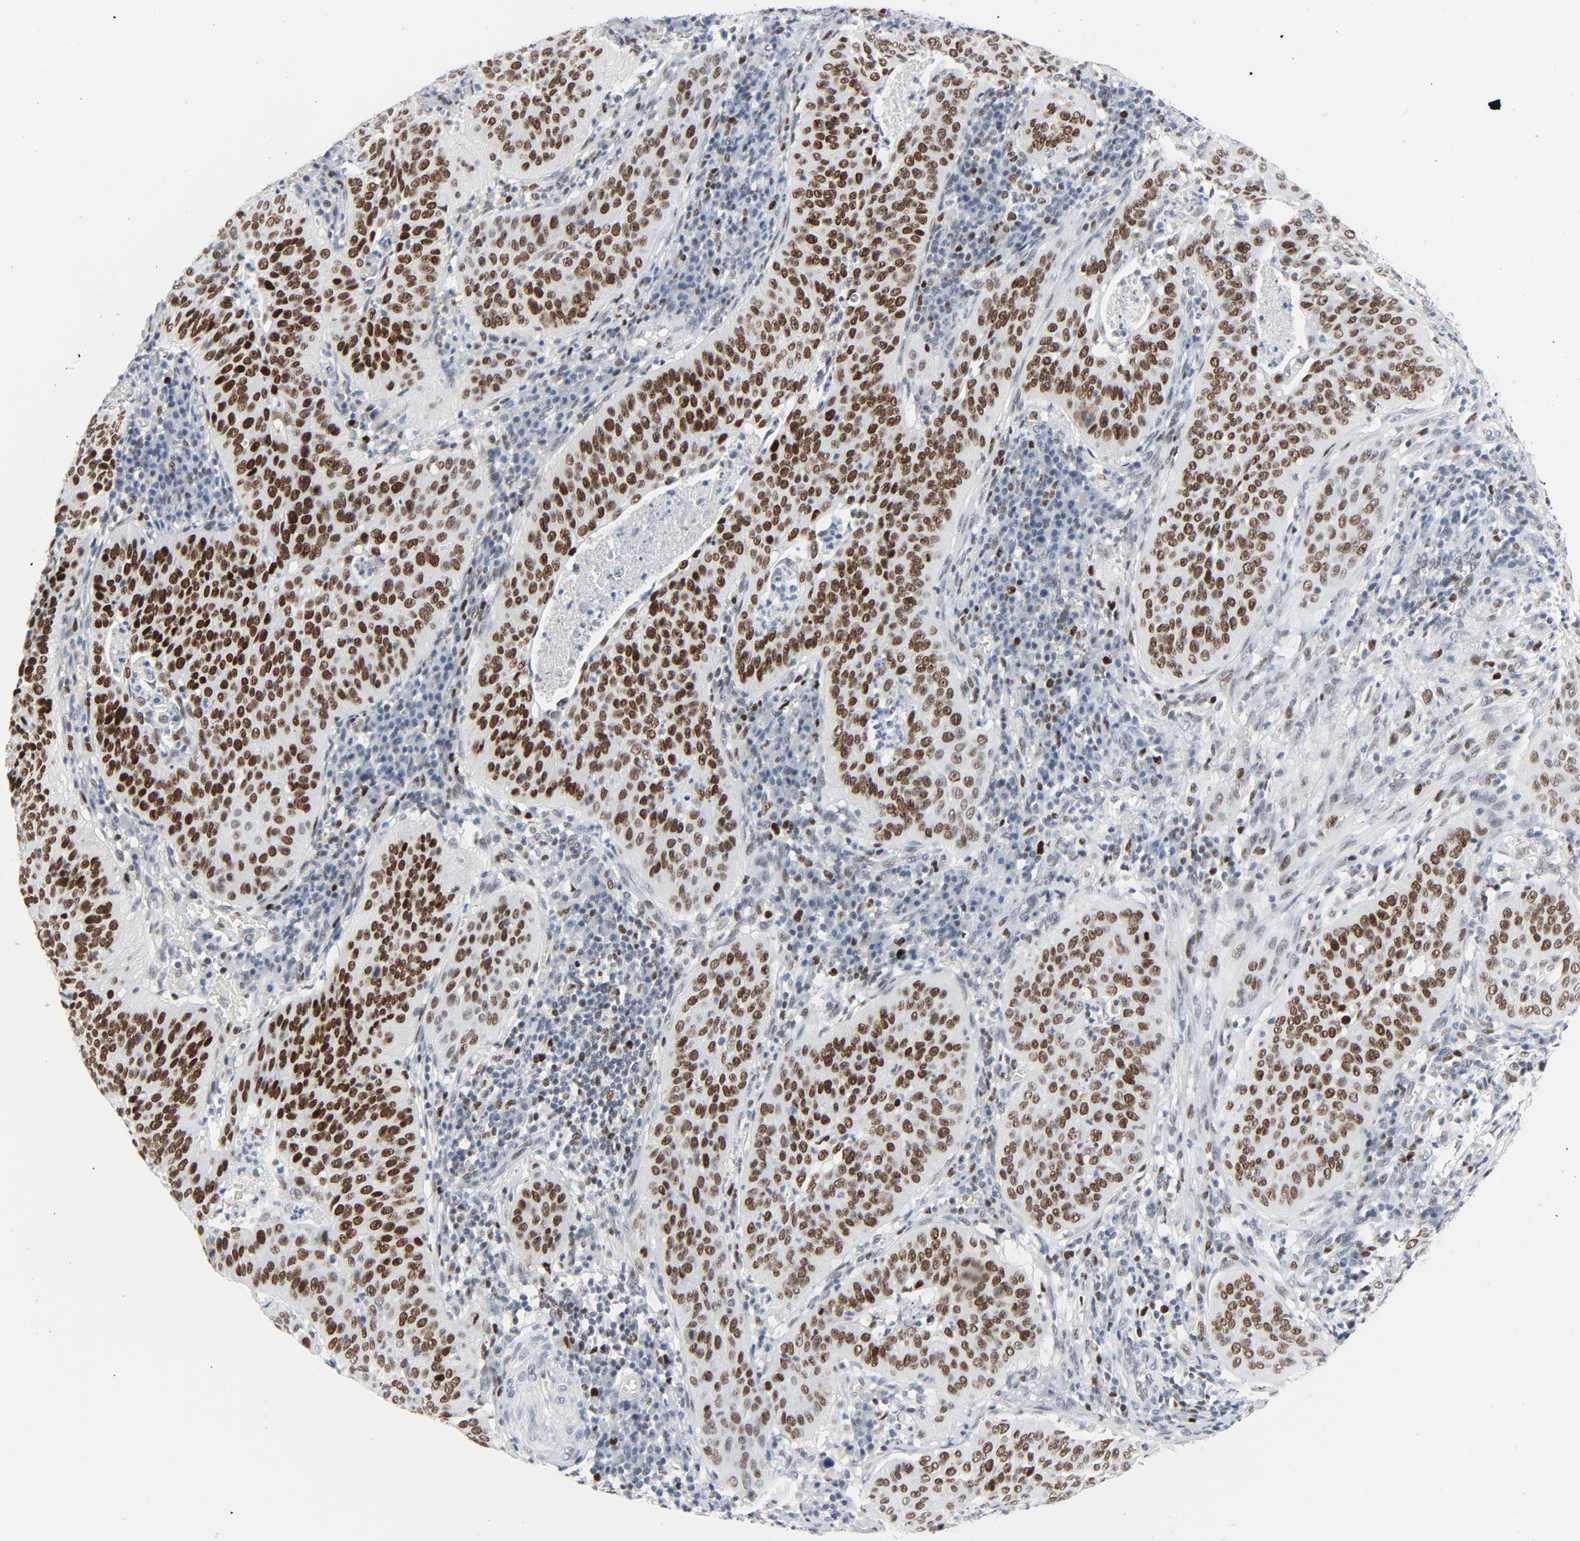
{"staining": {"intensity": "strong", "quantity": ">75%", "location": "nuclear"}, "tissue": "cervical cancer", "cell_type": "Tumor cells", "image_type": "cancer", "snomed": [{"axis": "morphology", "description": "Squamous cell carcinoma, NOS"}, {"axis": "topography", "description": "Cervix"}], "caption": "Human cervical squamous cell carcinoma stained with a brown dye demonstrates strong nuclear positive expression in about >75% of tumor cells.", "gene": "POLD1", "patient": {"sex": "female", "age": 39}}